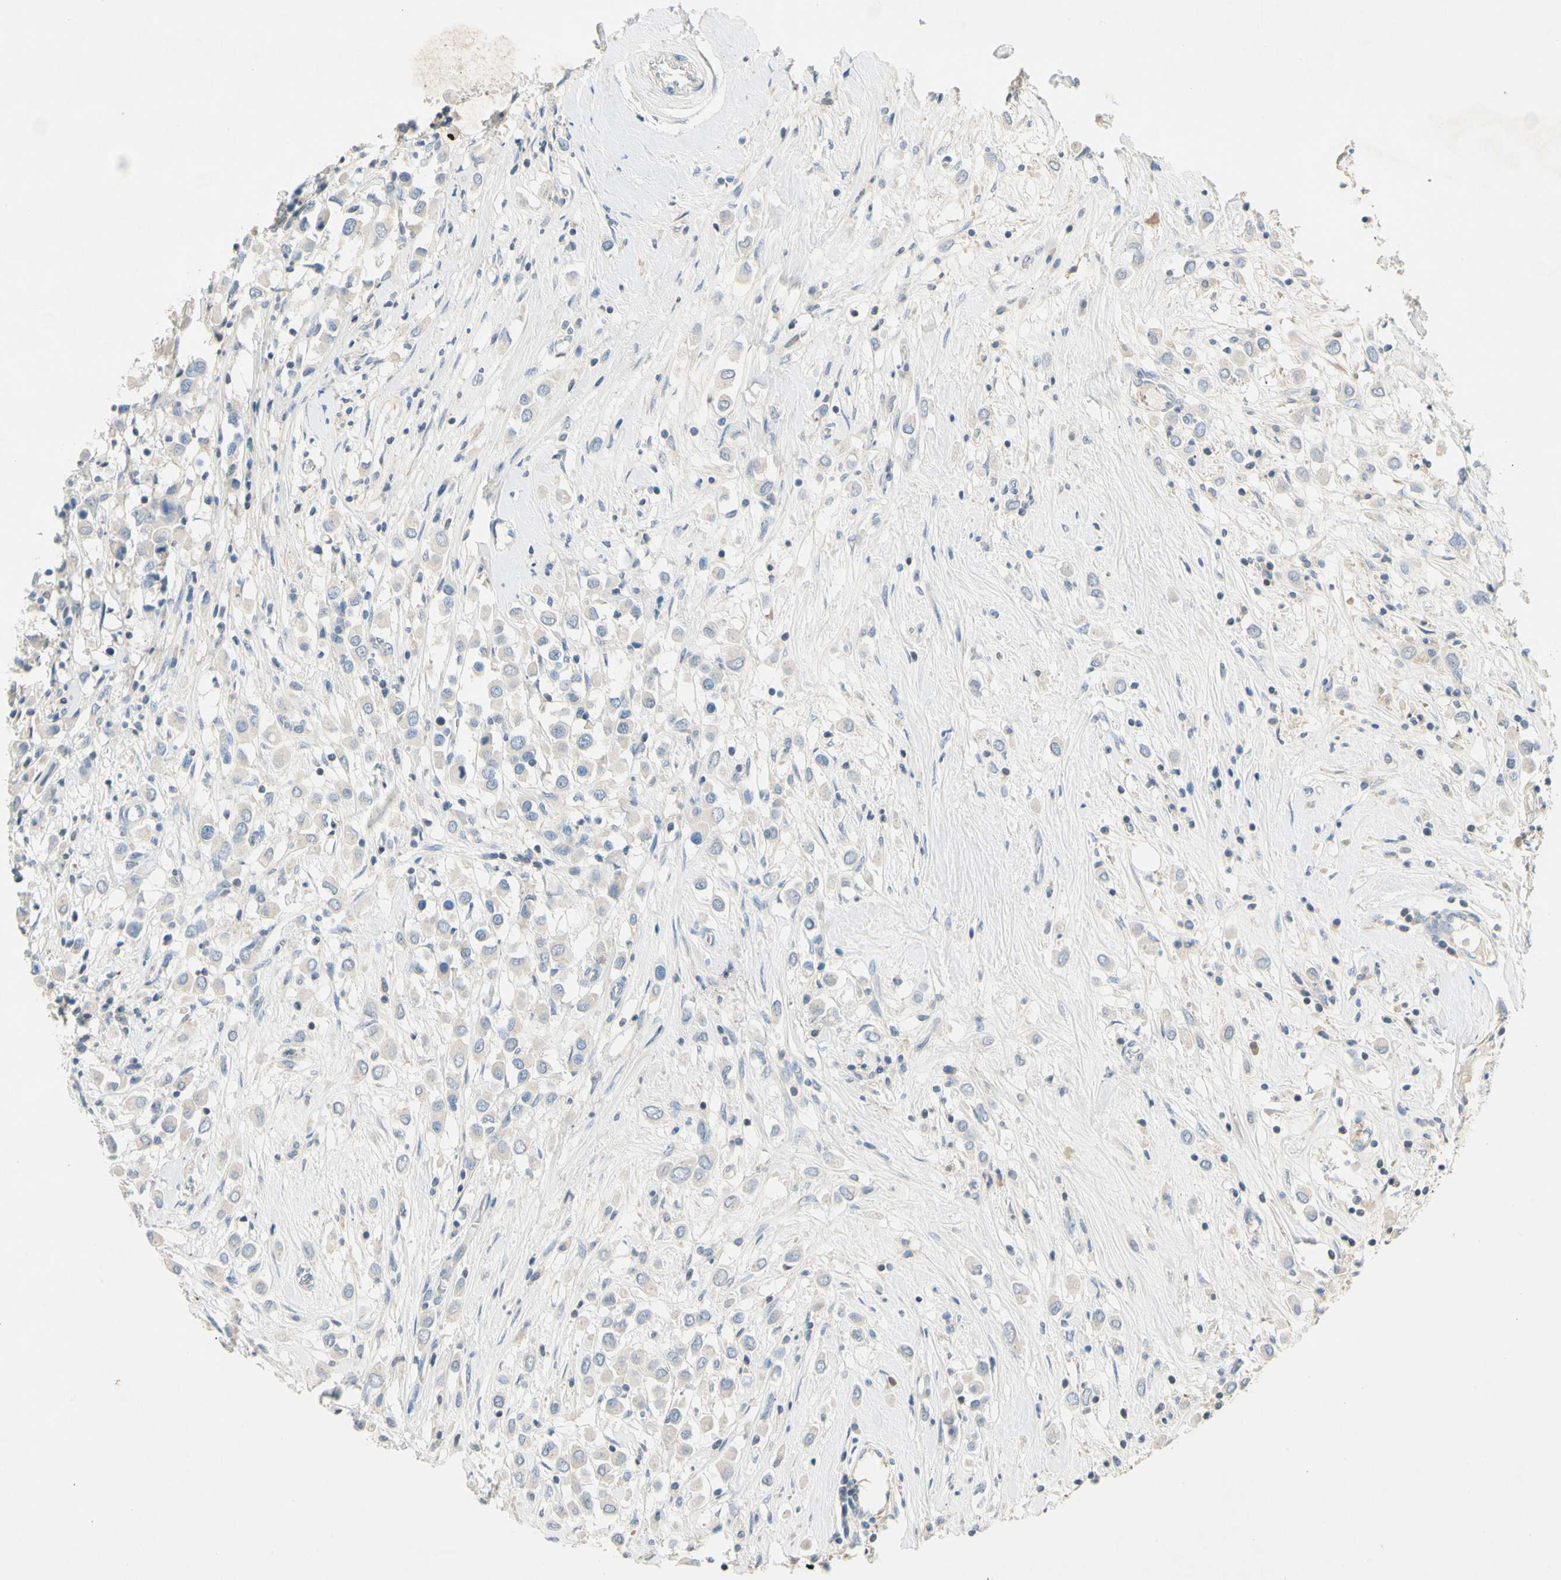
{"staining": {"intensity": "negative", "quantity": "none", "location": "none"}, "tissue": "breast cancer", "cell_type": "Tumor cells", "image_type": "cancer", "snomed": [{"axis": "morphology", "description": "Duct carcinoma"}, {"axis": "topography", "description": "Breast"}], "caption": "Immunohistochemistry (IHC) of human breast invasive ductal carcinoma demonstrates no positivity in tumor cells. Nuclei are stained in blue.", "gene": "CCM2L", "patient": {"sex": "female", "age": 61}}